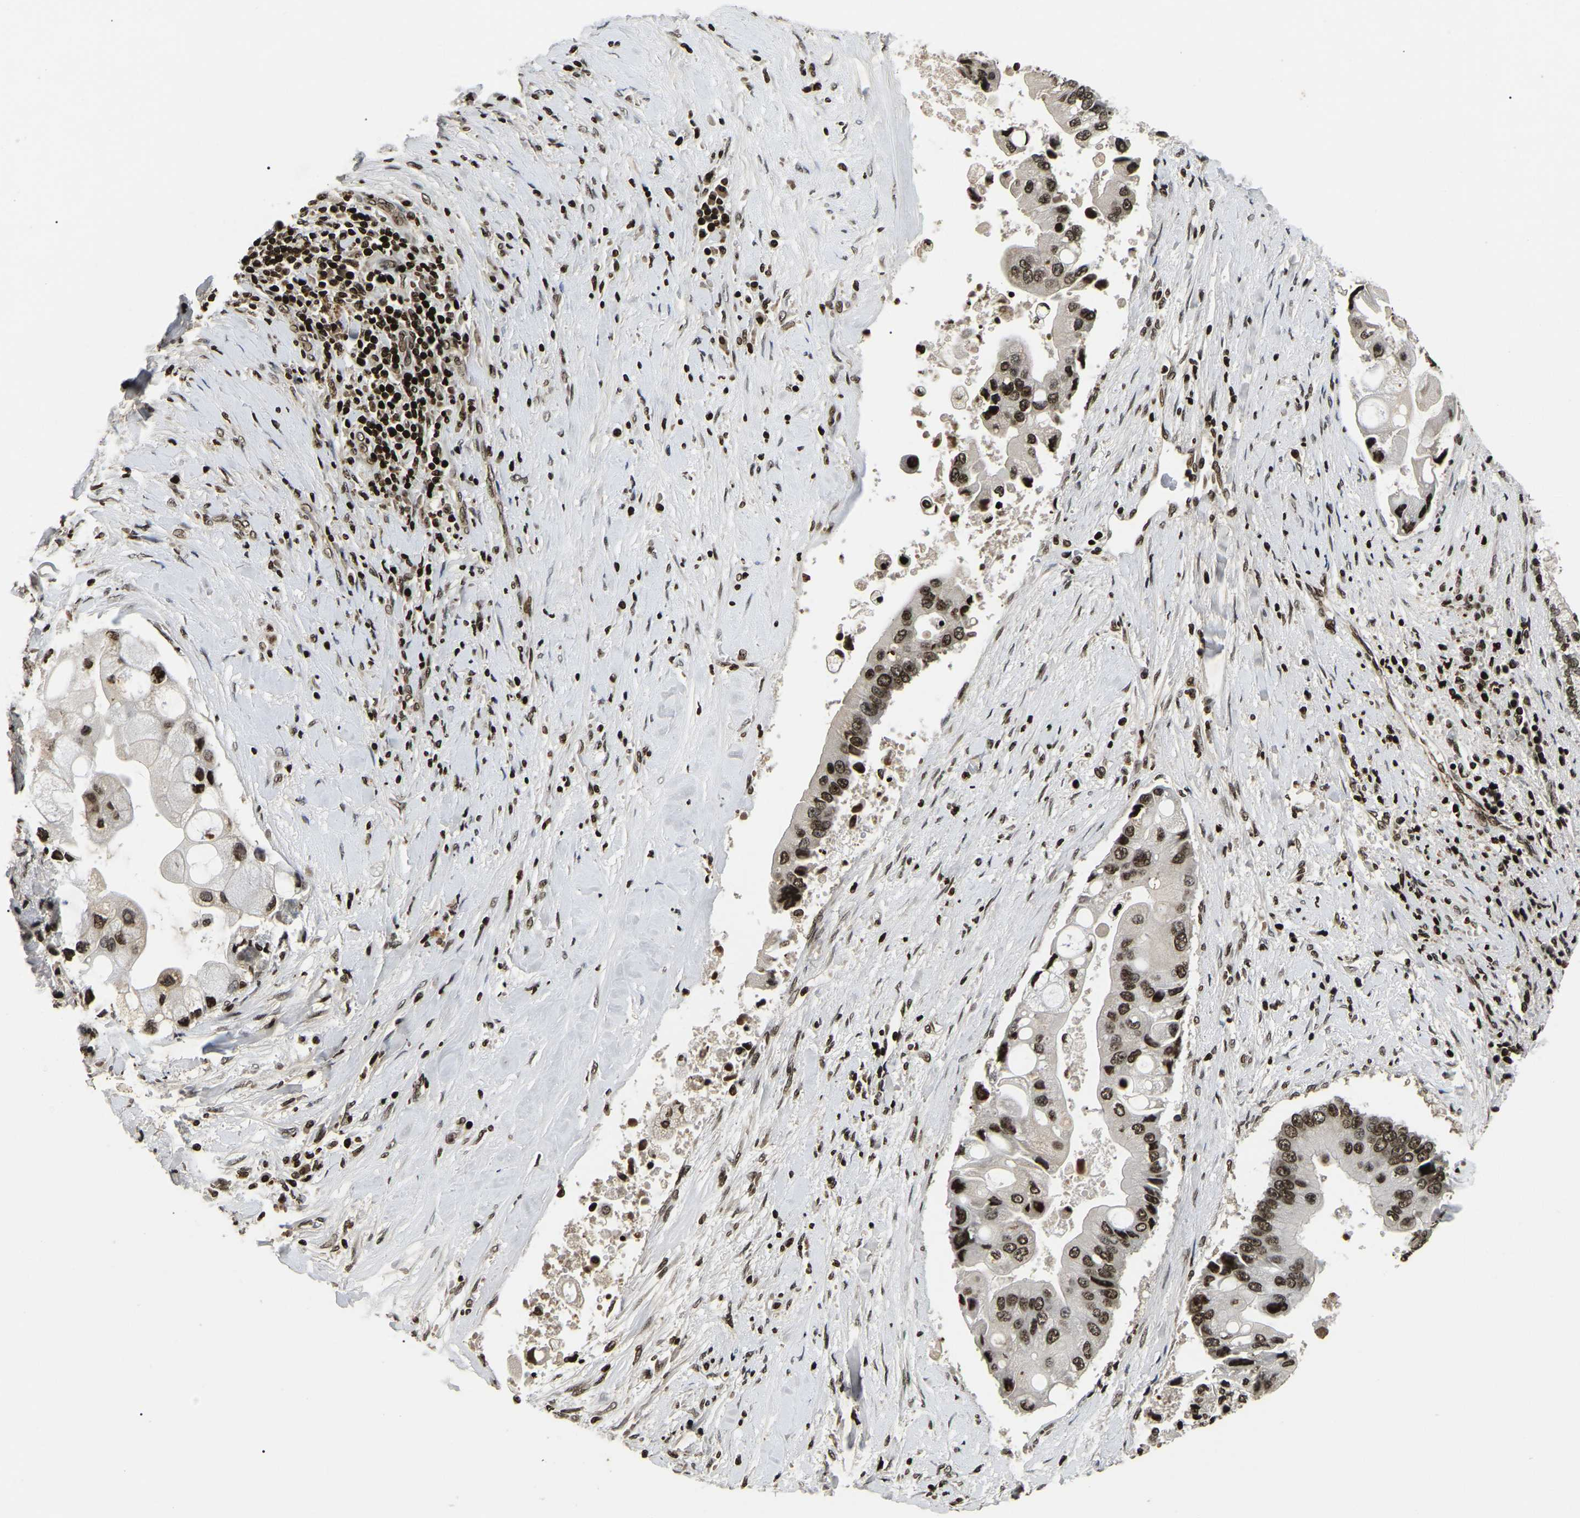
{"staining": {"intensity": "moderate", "quantity": ">75%", "location": "nuclear"}, "tissue": "liver cancer", "cell_type": "Tumor cells", "image_type": "cancer", "snomed": [{"axis": "morphology", "description": "Cholangiocarcinoma"}, {"axis": "topography", "description": "Liver"}], "caption": "A micrograph showing moderate nuclear expression in approximately >75% of tumor cells in liver cancer (cholangiocarcinoma), as visualized by brown immunohistochemical staining.", "gene": "LRRC61", "patient": {"sex": "male", "age": 50}}